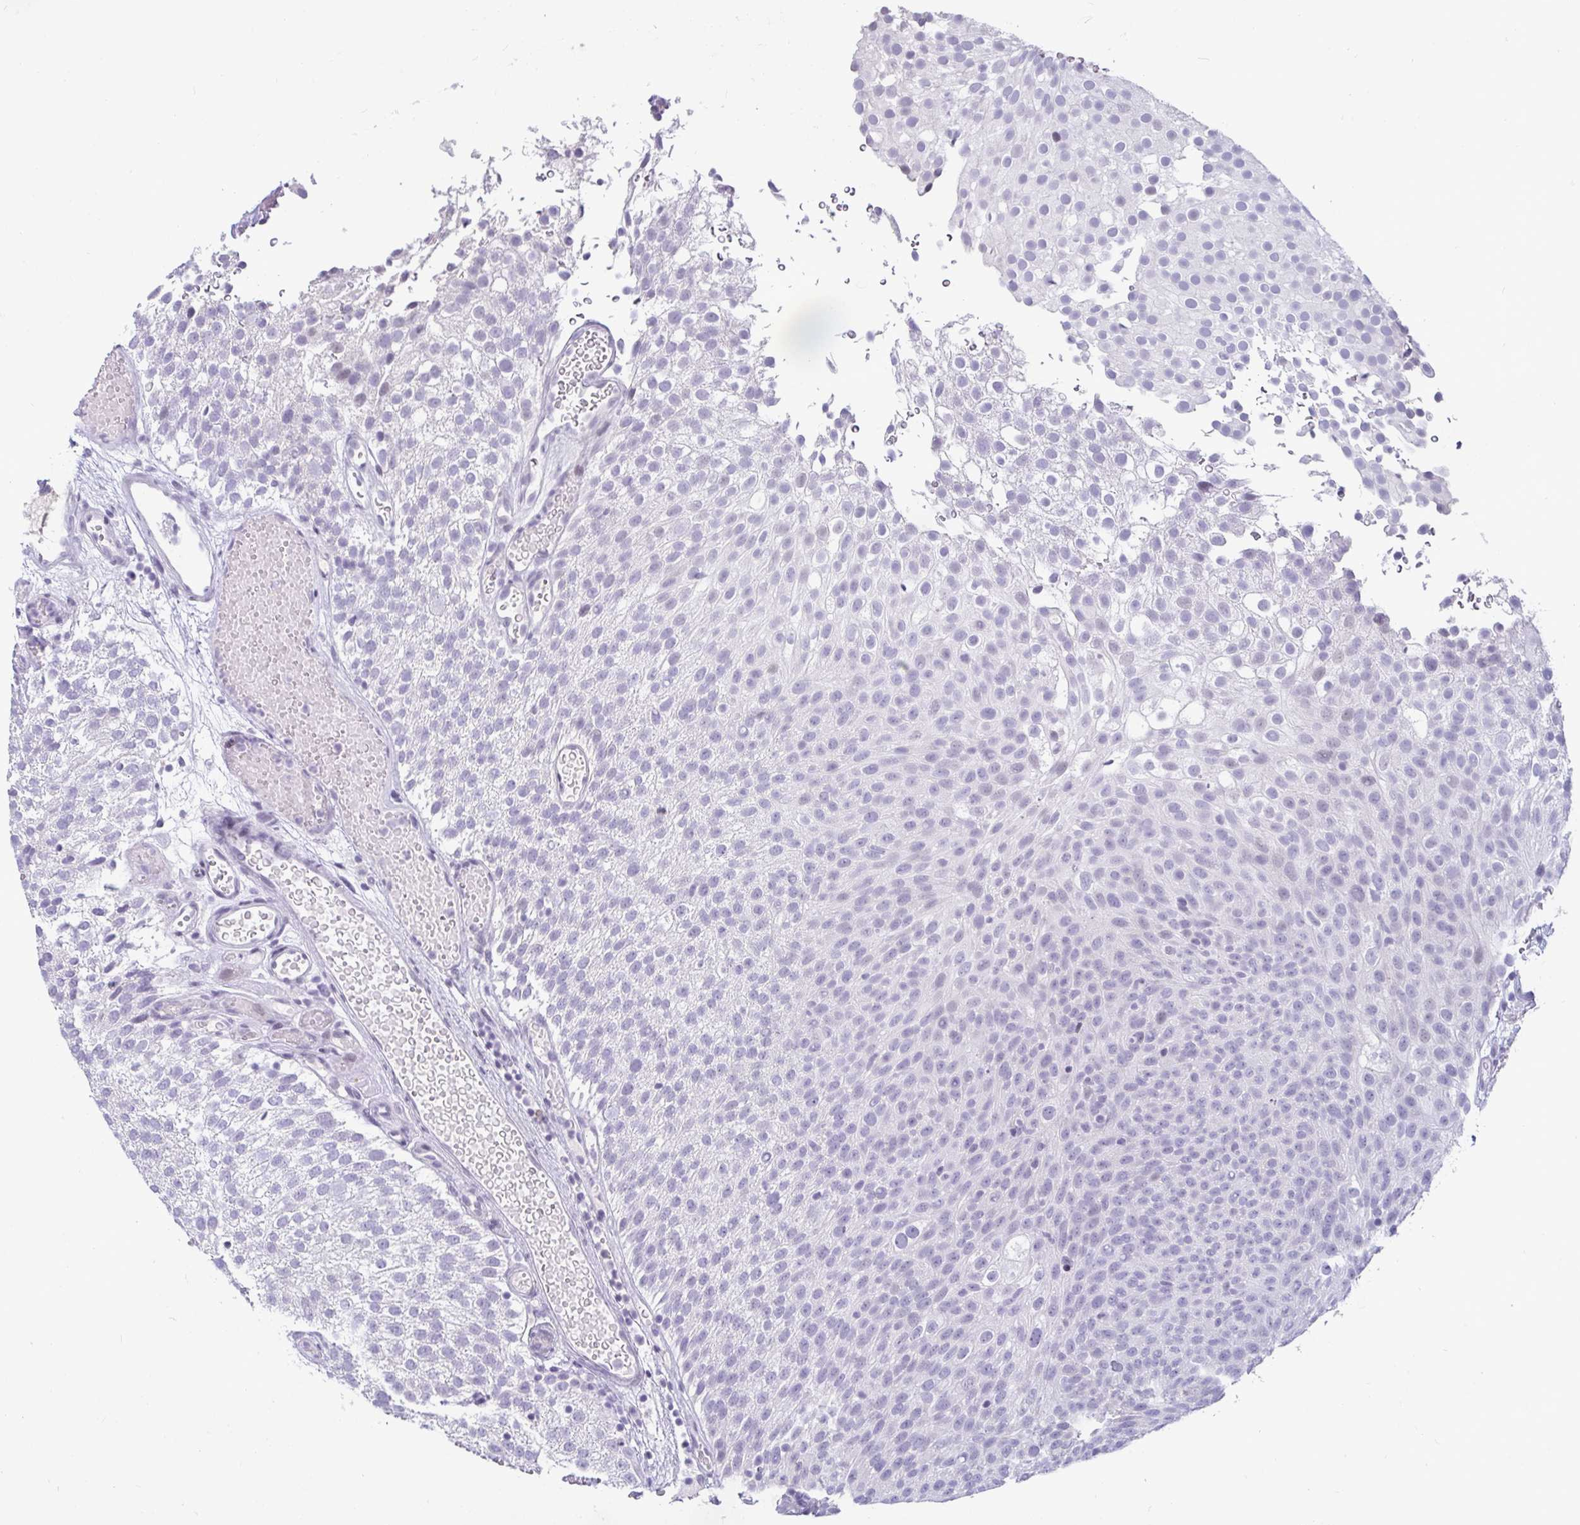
{"staining": {"intensity": "negative", "quantity": "none", "location": "none"}, "tissue": "urothelial cancer", "cell_type": "Tumor cells", "image_type": "cancer", "snomed": [{"axis": "morphology", "description": "Urothelial carcinoma, Low grade"}, {"axis": "topography", "description": "Urinary bladder"}], "caption": "IHC histopathology image of neoplastic tissue: urothelial cancer stained with DAB shows no significant protein staining in tumor cells. (DAB (3,3'-diaminobenzidine) immunohistochemistry, high magnification).", "gene": "CR2", "patient": {"sex": "male", "age": 78}}